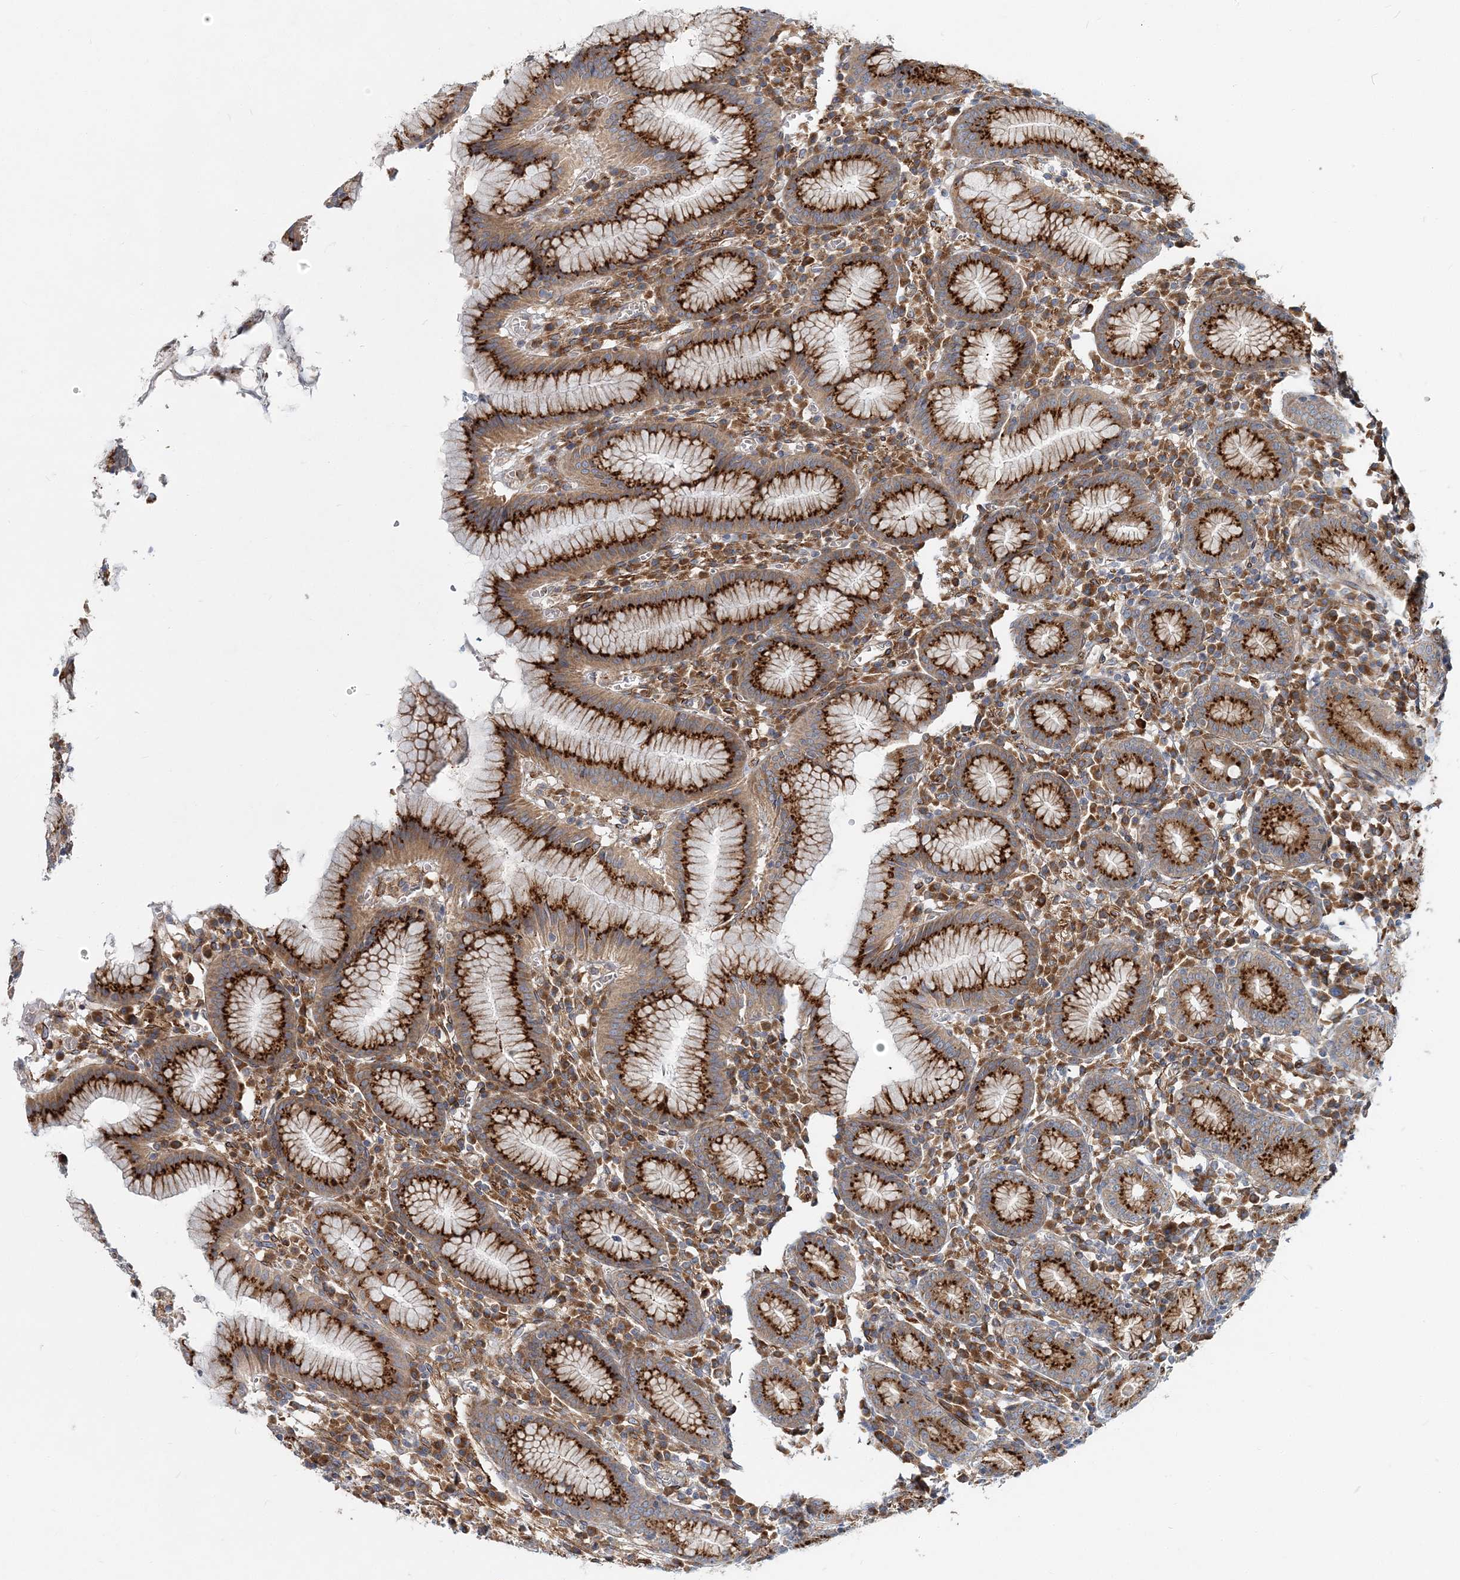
{"staining": {"intensity": "strong", "quantity": ">75%", "location": "cytoplasmic/membranous"}, "tissue": "stomach", "cell_type": "Glandular cells", "image_type": "normal", "snomed": [{"axis": "morphology", "description": "Normal tissue, NOS"}, {"axis": "topography", "description": "Stomach"}], "caption": "Benign stomach demonstrates strong cytoplasmic/membranous staining in about >75% of glandular cells.", "gene": "NBAS", "patient": {"sex": "male", "age": 55}}